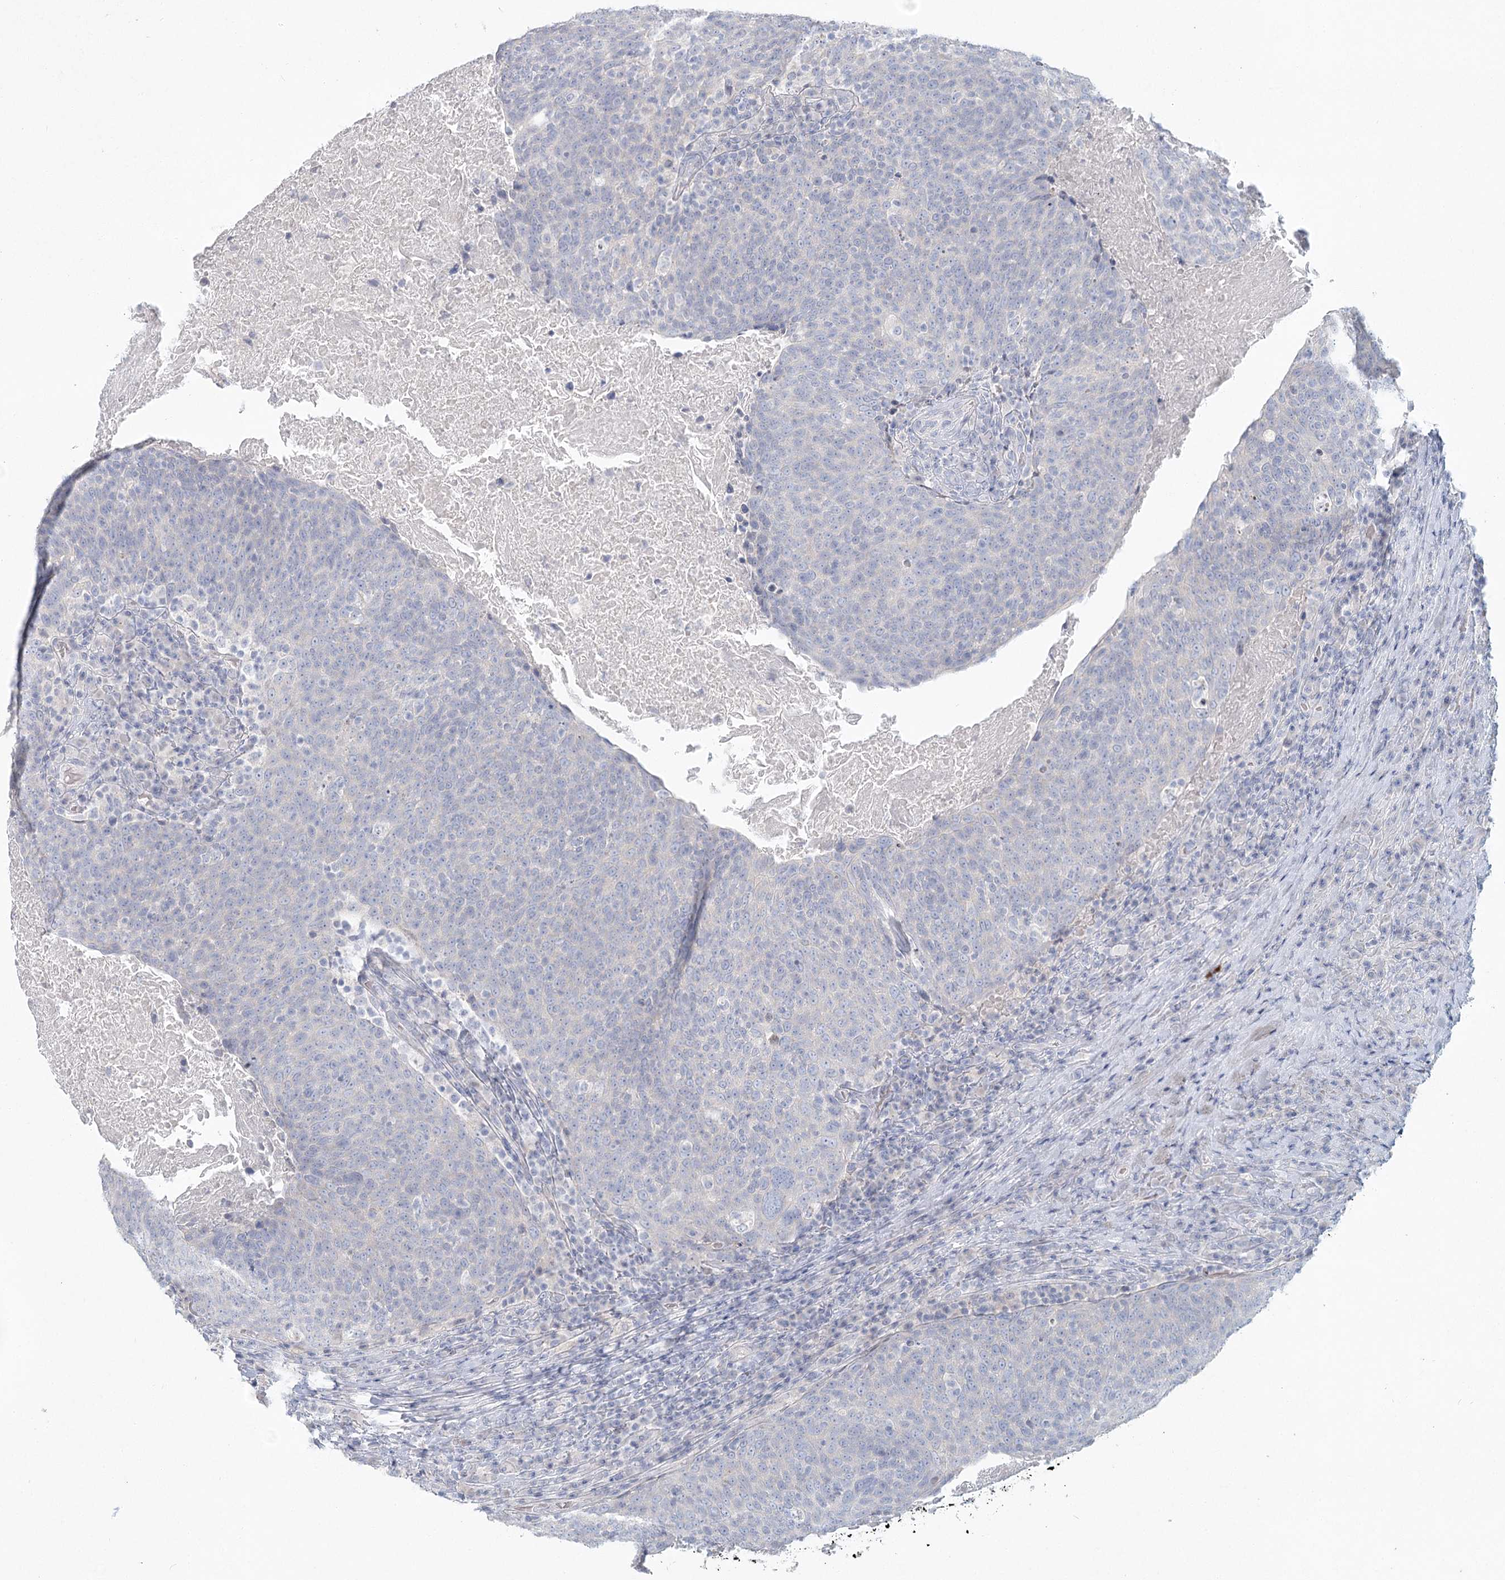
{"staining": {"intensity": "negative", "quantity": "none", "location": "none"}, "tissue": "head and neck cancer", "cell_type": "Tumor cells", "image_type": "cancer", "snomed": [{"axis": "morphology", "description": "Squamous cell carcinoma, NOS"}, {"axis": "morphology", "description": "Squamous cell carcinoma, metastatic, NOS"}, {"axis": "topography", "description": "Lymph node"}, {"axis": "topography", "description": "Head-Neck"}], "caption": "High magnification brightfield microscopy of head and neck squamous cell carcinoma stained with DAB (3,3'-diaminobenzidine) (brown) and counterstained with hematoxylin (blue): tumor cells show no significant expression. (Stains: DAB immunohistochemistry (IHC) with hematoxylin counter stain, Microscopy: brightfield microscopy at high magnification).", "gene": "LRP2BP", "patient": {"sex": "male", "age": 62}}